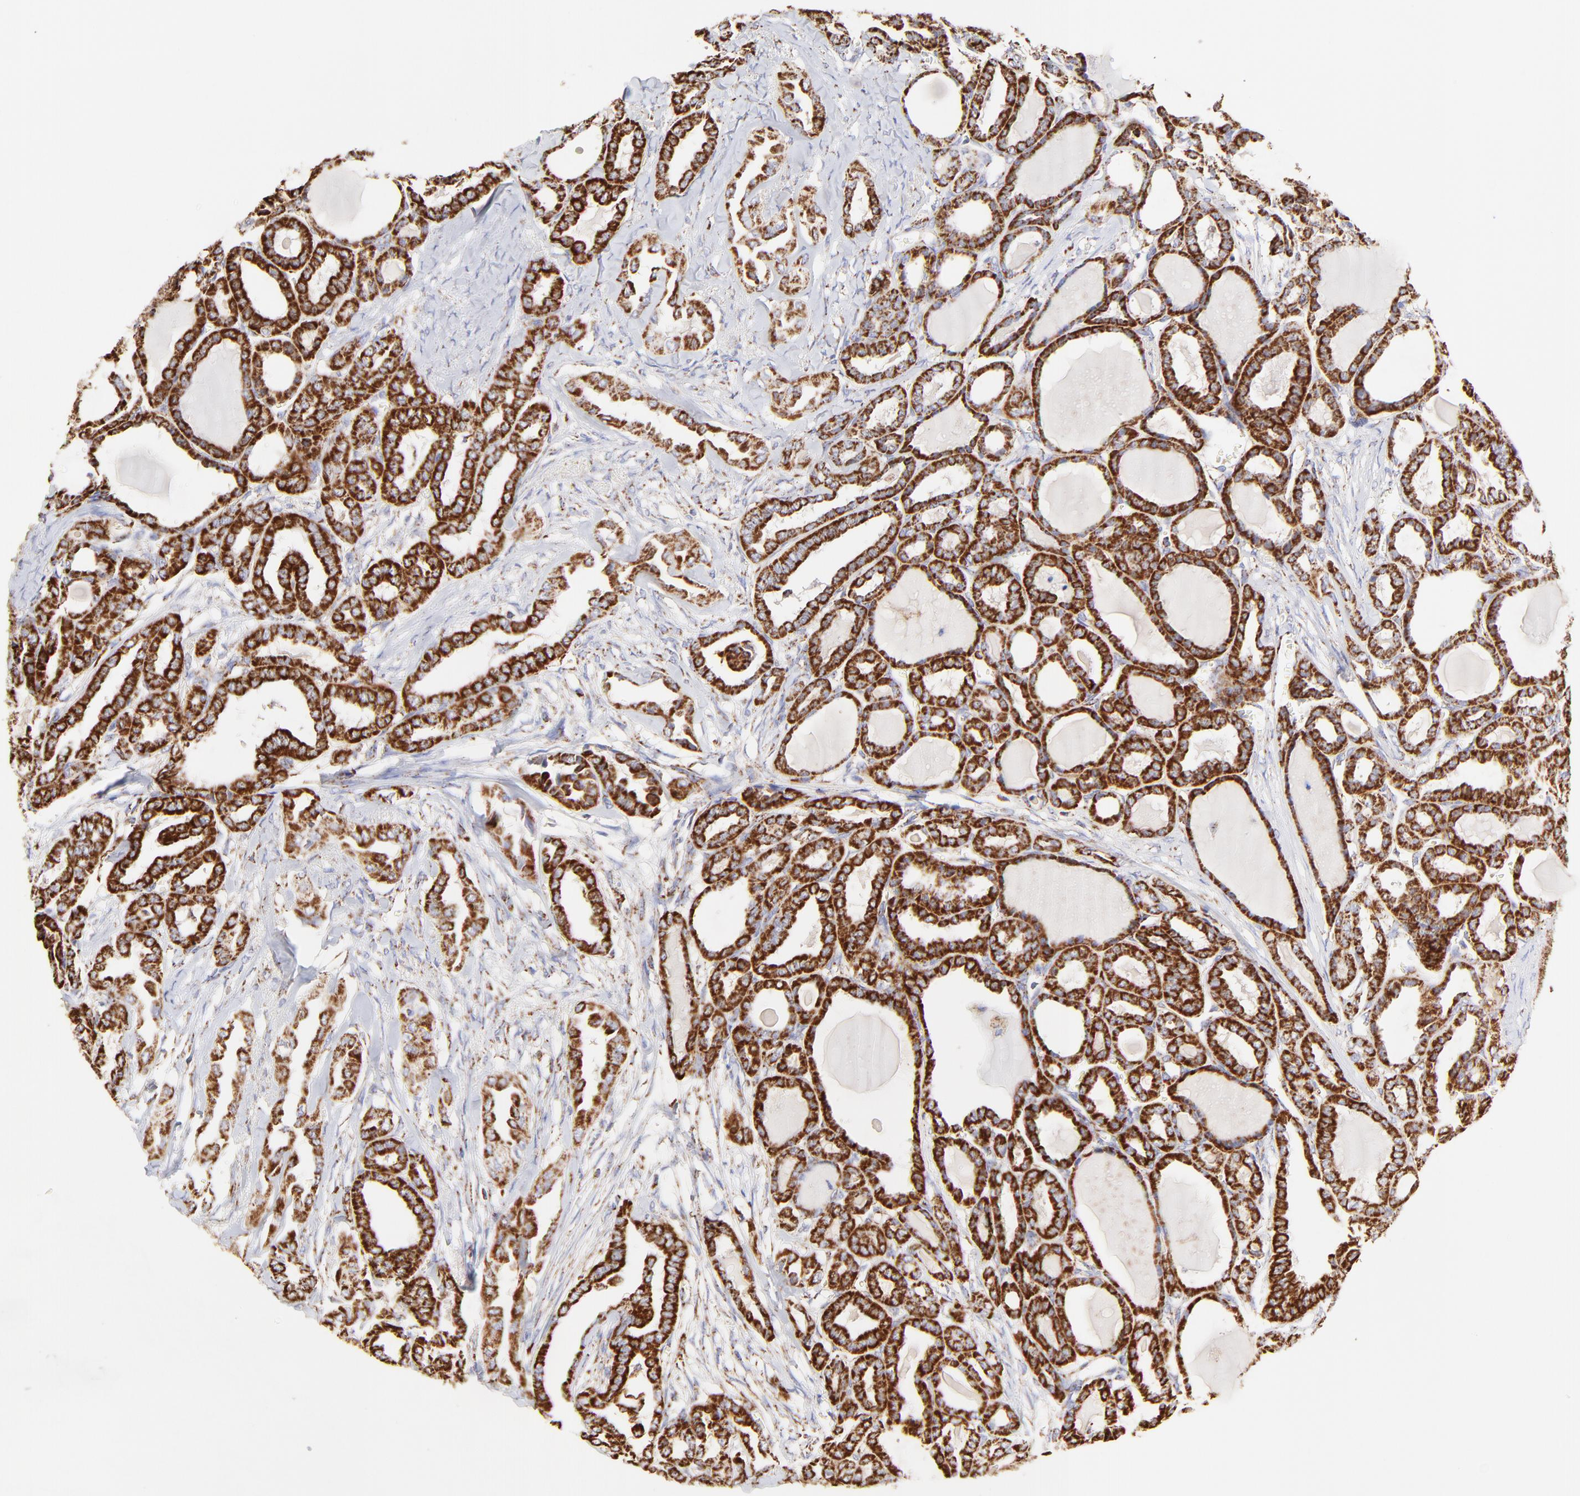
{"staining": {"intensity": "strong", "quantity": ">75%", "location": "cytoplasmic/membranous"}, "tissue": "thyroid cancer", "cell_type": "Tumor cells", "image_type": "cancer", "snomed": [{"axis": "morphology", "description": "Carcinoma, NOS"}, {"axis": "topography", "description": "Thyroid gland"}], "caption": "Tumor cells demonstrate high levels of strong cytoplasmic/membranous expression in approximately >75% of cells in thyroid carcinoma.", "gene": "ECH1", "patient": {"sex": "female", "age": 91}}